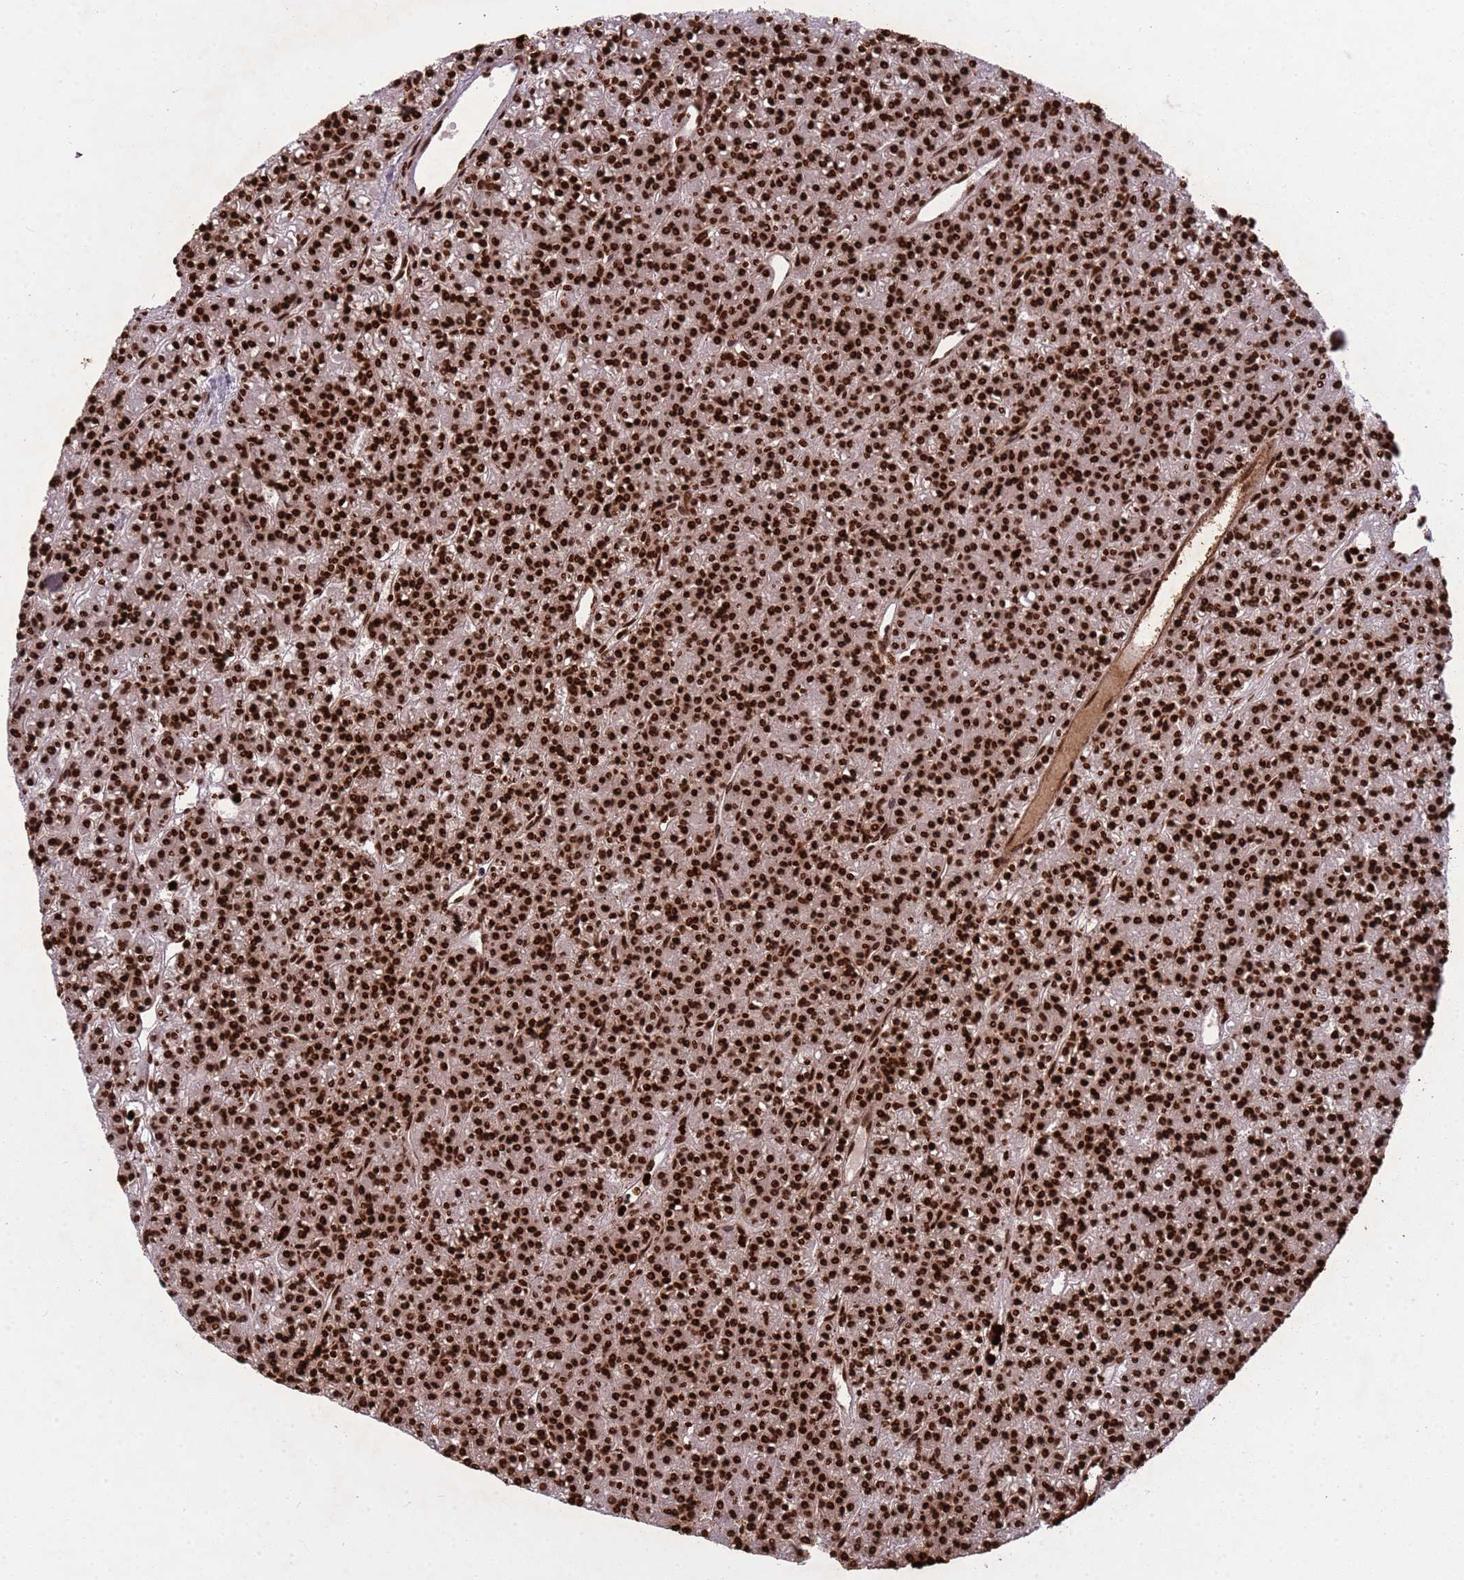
{"staining": {"intensity": "strong", "quantity": ">75%", "location": "nuclear"}, "tissue": "parathyroid gland", "cell_type": "Glandular cells", "image_type": "normal", "snomed": [{"axis": "morphology", "description": "Normal tissue, NOS"}, {"axis": "topography", "description": "Parathyroid gland"}], "caption": "High-power microscopy captured an IHC image of unremarkable parathyroid gland, revealing strong nuclear staining in about >75% of glandular cells. Immunohistochemistry stains the protein in brown and the nuclei are stained blue.", "gene": "H3", "patient": {"sex": "female", "age": 45}}